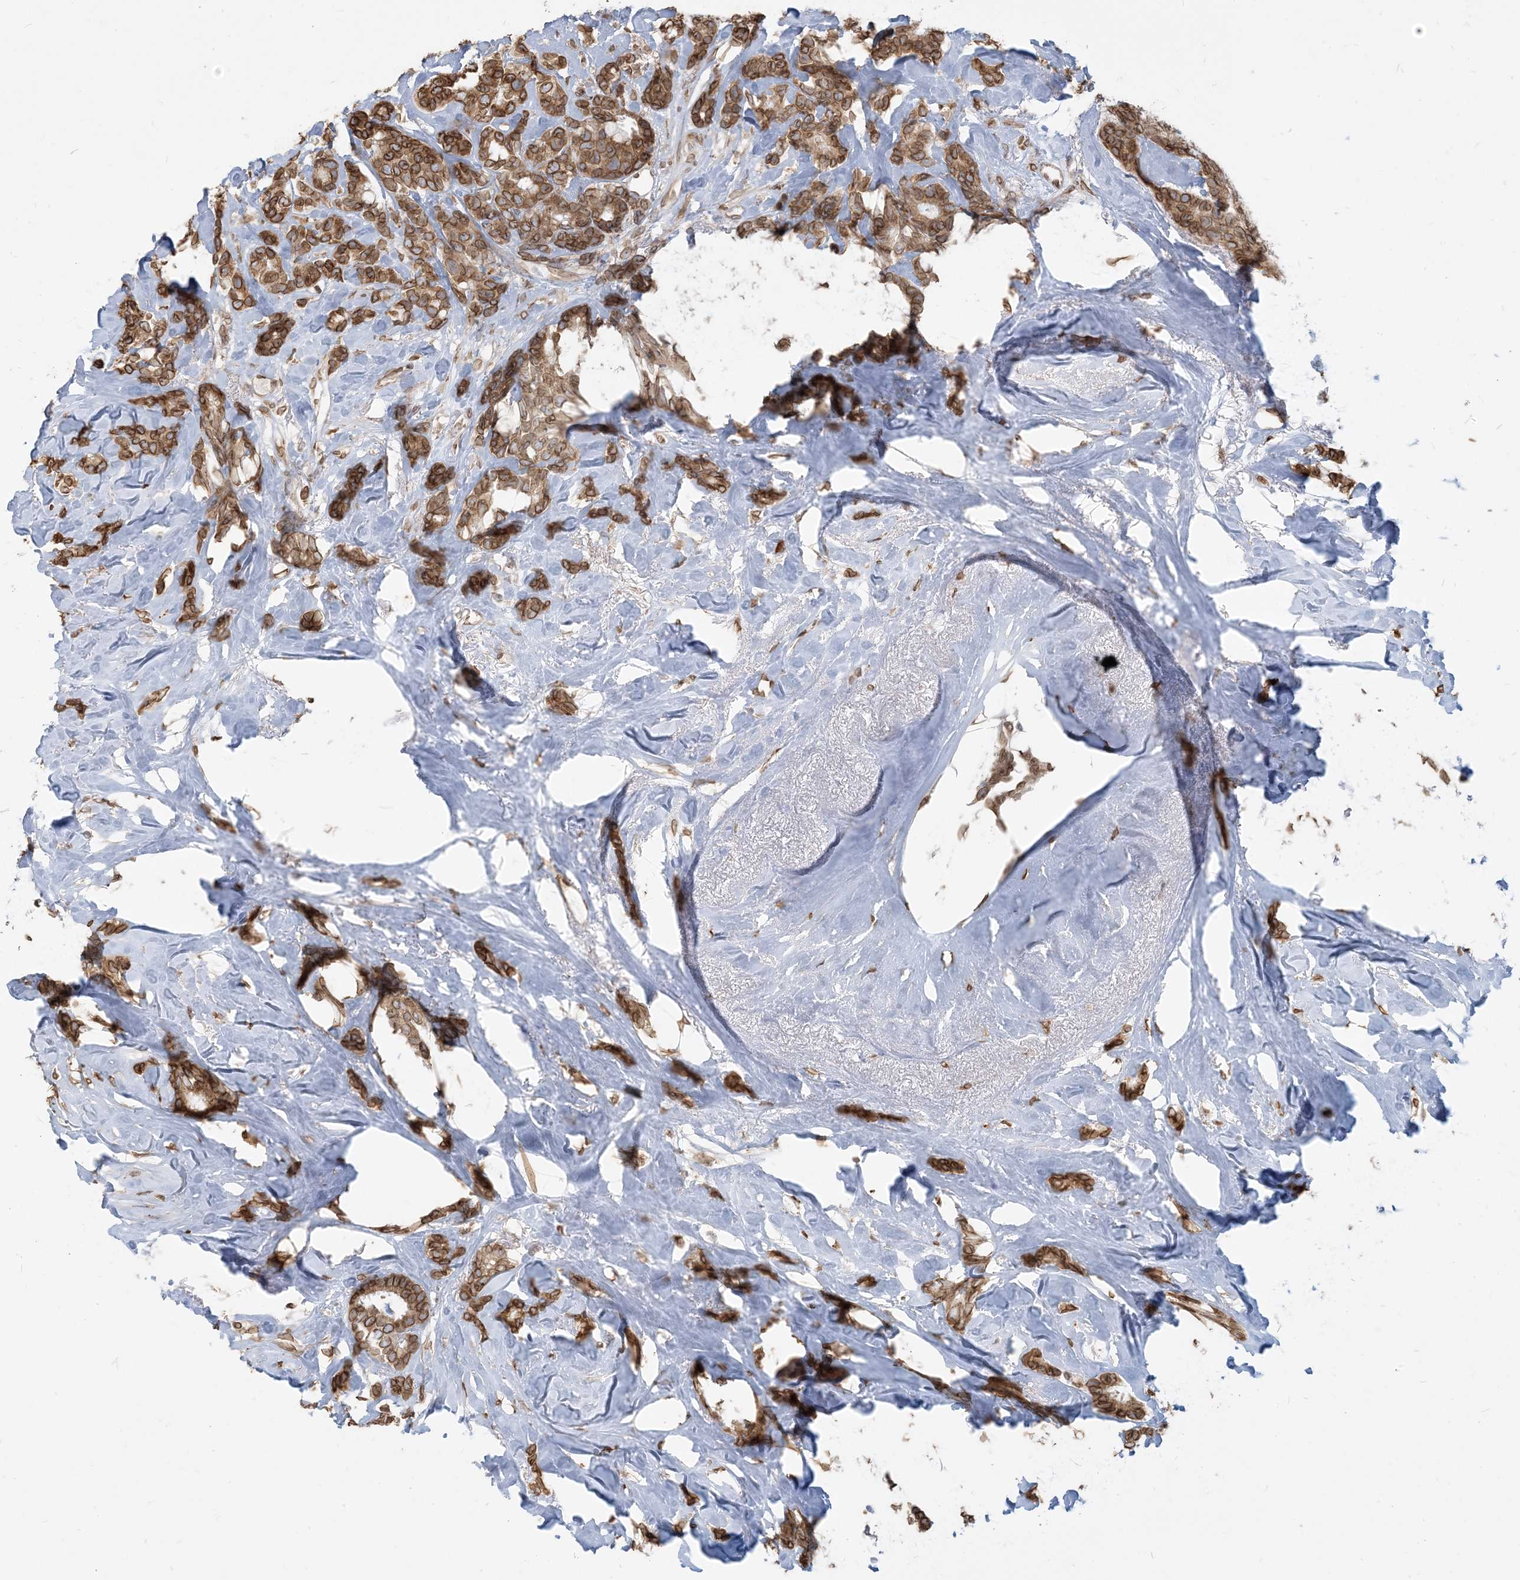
{"staining": {"intensity": "moderate", "quantity": ">75%", "location": "cytoplasmic/membranous,nuclear"}, "tissue": "breast cancer", "cell_type": "Tumor cells", "image_type": "cancer", "snomed": [{"axis": "morphology", "description": "Duct carcinoma"}, {"axis": "topography", "description": "Breast"}], "caption": "Intraductal carcinoma (breast) stained with immunohistochemistry displays moderate cytoplasmic/membranous and nuclear staining in about >75% of tumor cells. Using DAB (3,3'-diaminobenzidine) (brown) and hematoxylin (blue) stains, captured at high magnification using brightfield microscopy.", "gene": "WWP1", "patient": {"sex": "female", "age": 87}}